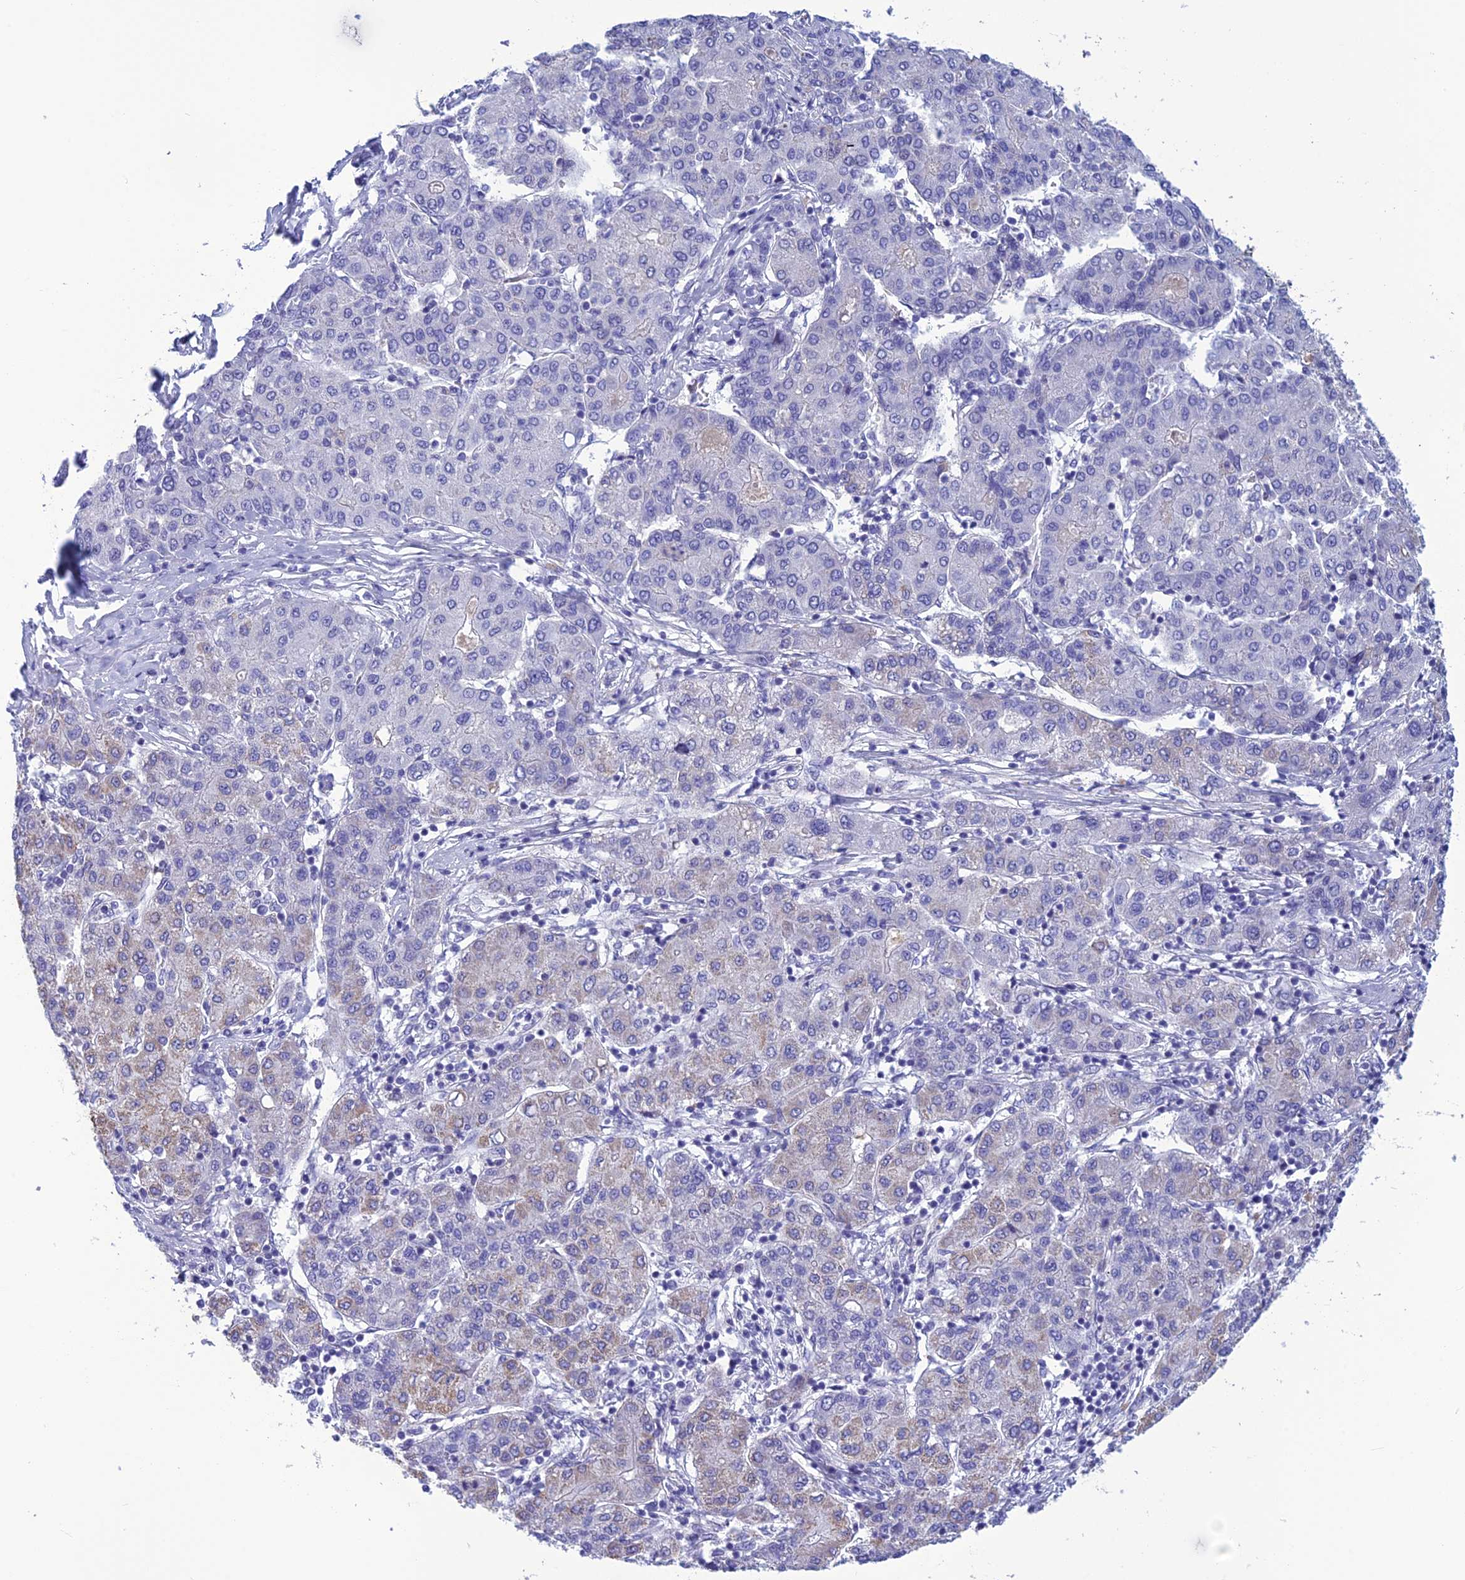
{"staining": {"intensity": "negative", "quantity": "none", "location": "none"}, "tissue": "liver cancer", "cell_type": "Tumor cells", "image_type": "cancer", "snomed": [{"axis": "morphology", "description": "Carcinoma, Hepatocellular, NOS"}, {"axis": "topography", "description": "Liver"}], "caption": "The micrograph shows no staining of tumor cells in hepatocellular carcinoma (liver).", "gene": "BBS2", "patient": {"sex": "male", "age": 65}}